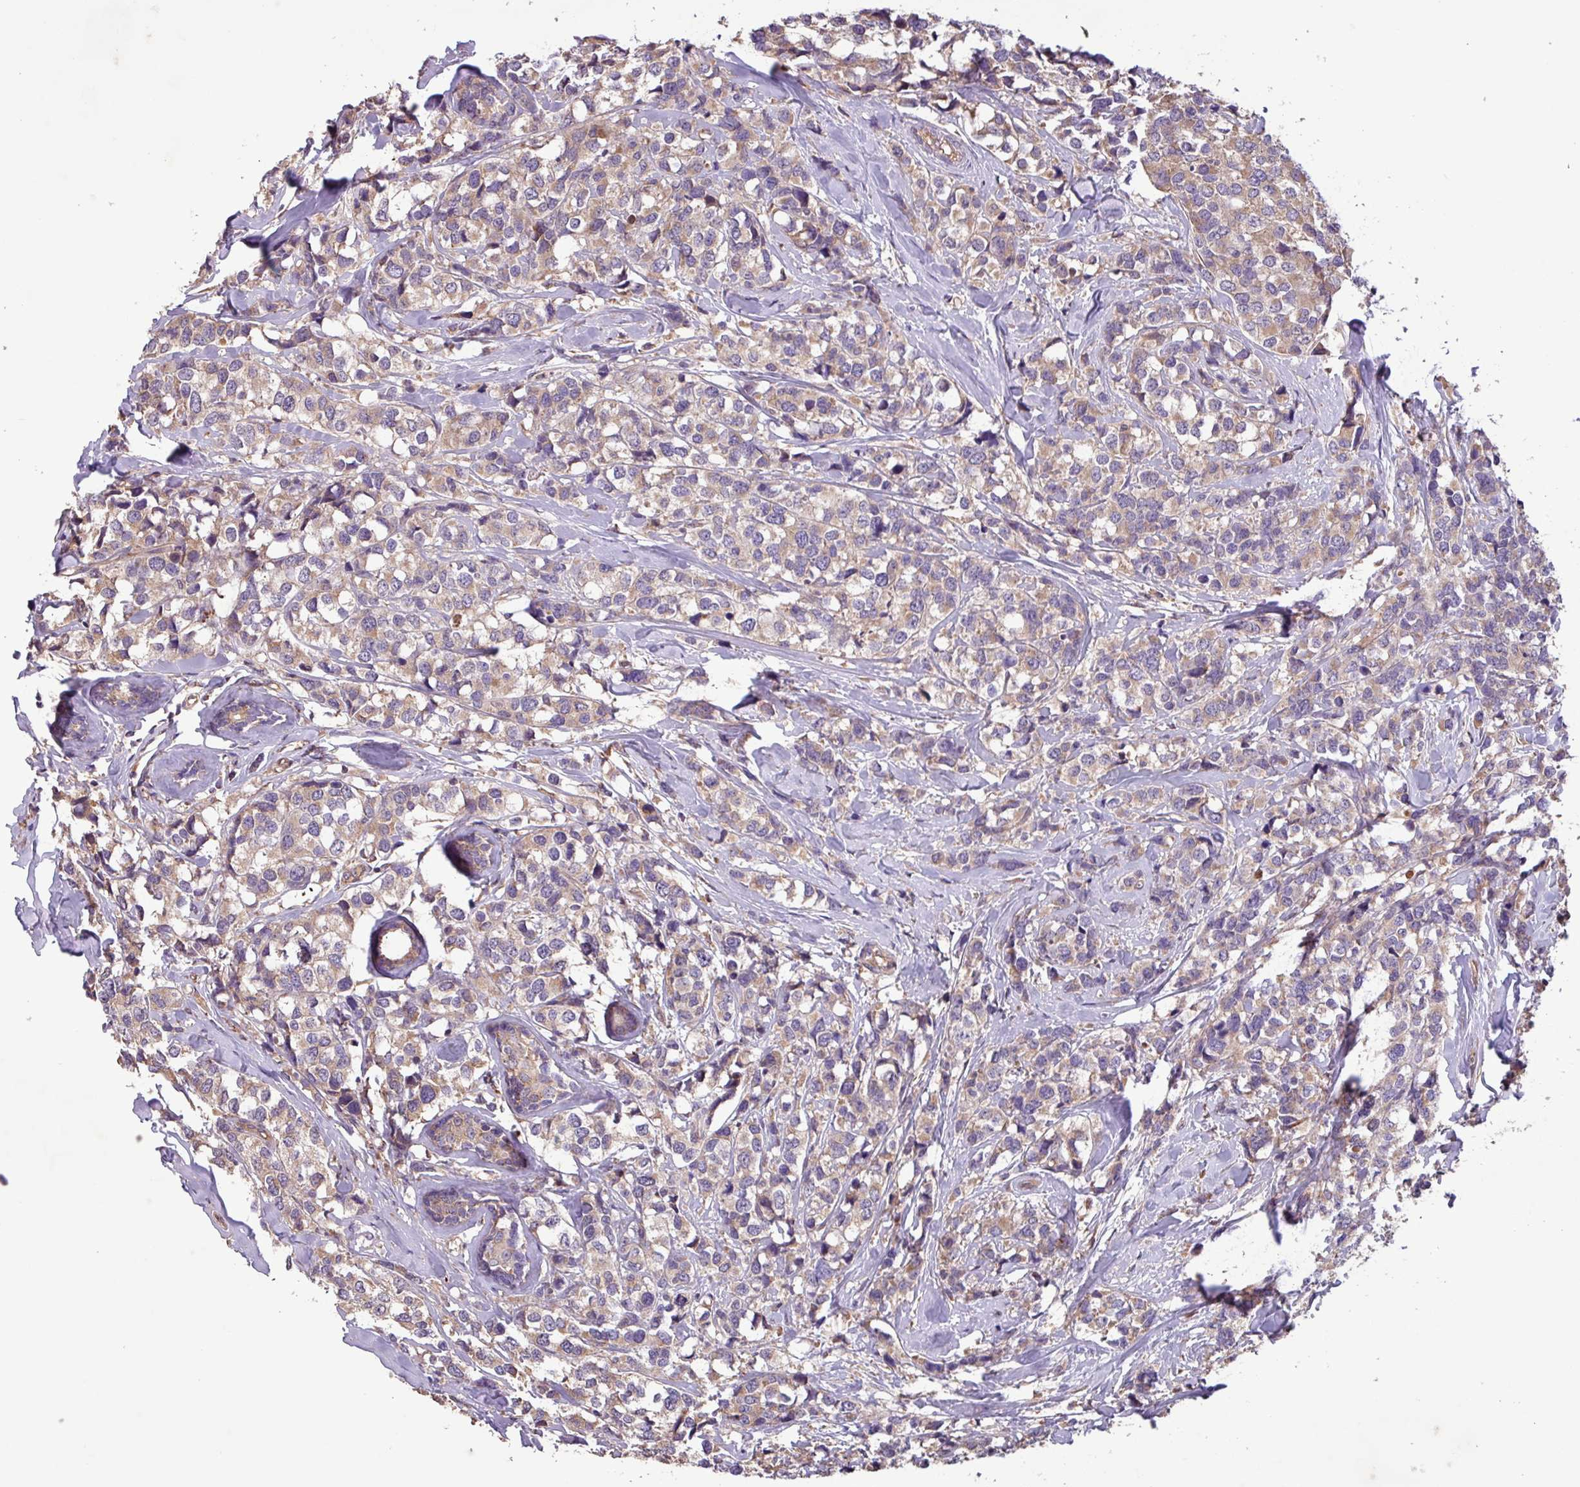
{"staining": {"intensity": "moderate", "quantity": "25%-75%", "location": "cytoplasmic/membranous"}, "tissue": "breast cancer", "cell_type": "Tumor cells", "image_type": "cancer", "snomed": [{"axis": "morphology", "description": "Lobular carcinoma"}, {"axis": "topography", "description": "Breast"}], "caption": "This photomicrograph demonstrates IHC staining of lobular carcinoma (breast), with medium moderate cytoplasmic/membranous staining in approximately 25%-75% of tumor cells.", "gene": "PTPRQ", "patient": {"sex": "female", "age": 59}}